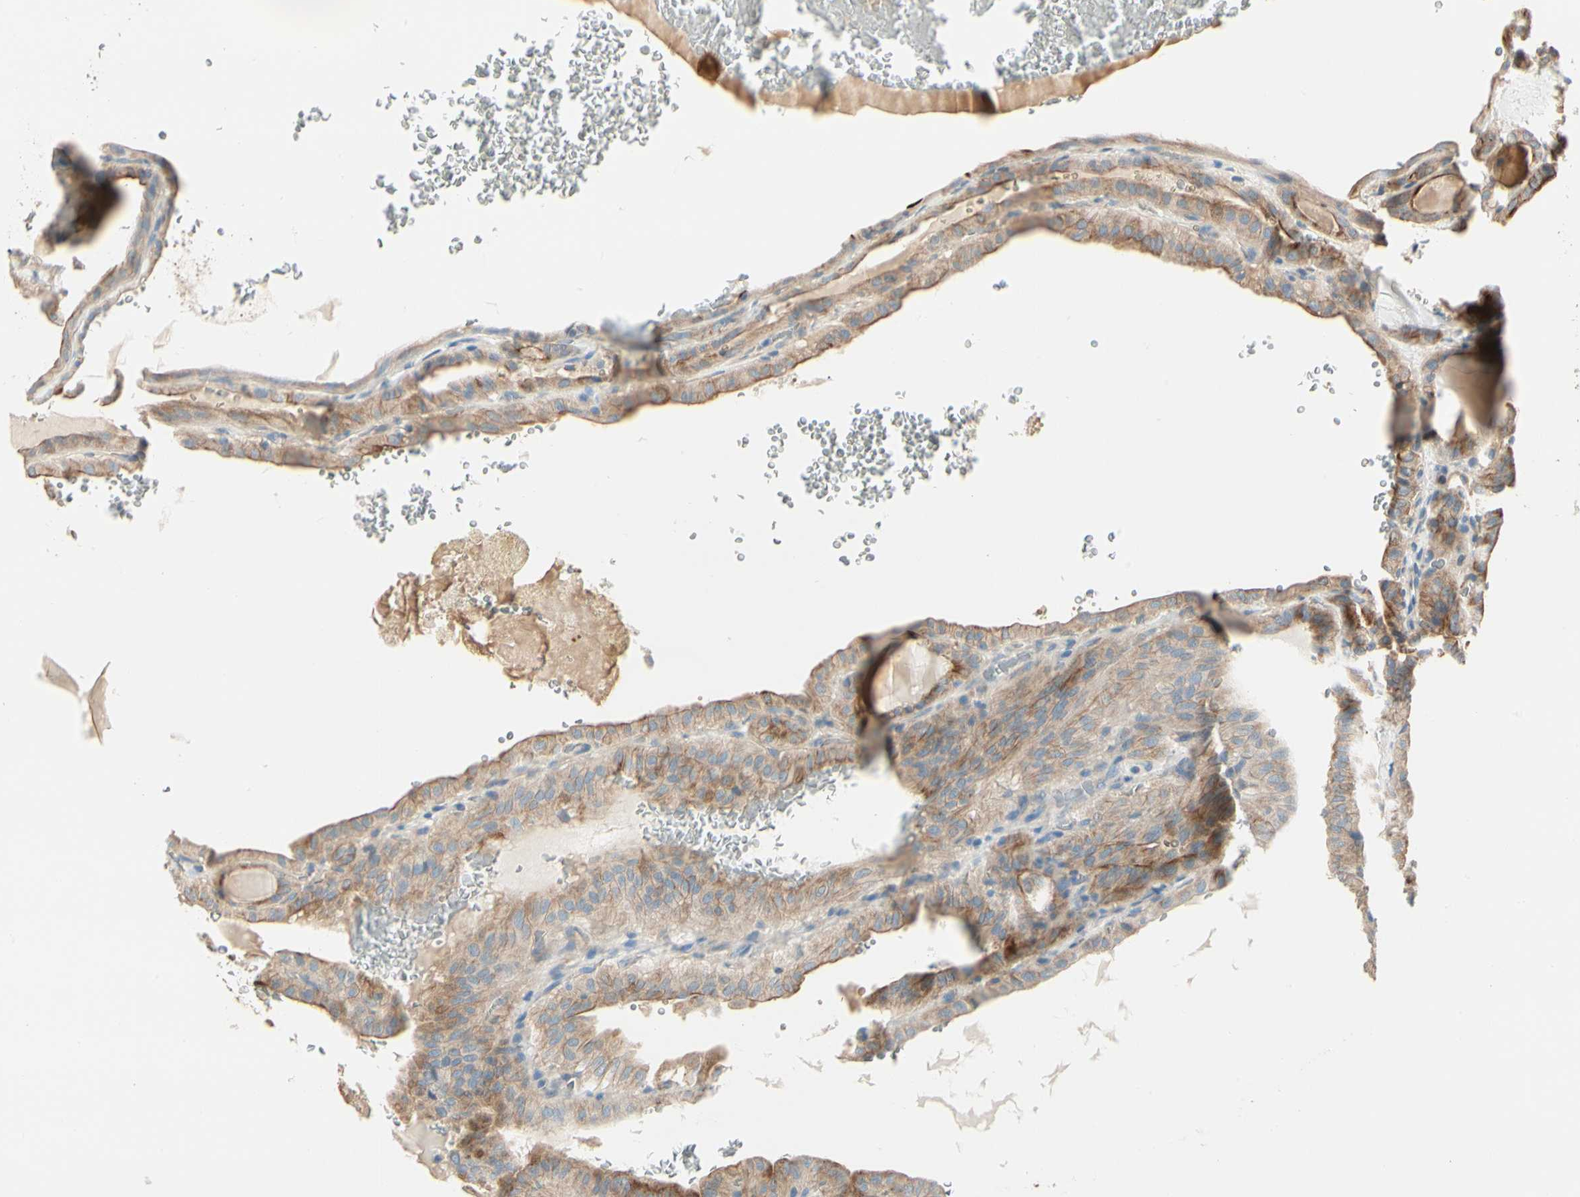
{"staining": {"intensity": "moderate", "quantity": ">75%", "location": "cytoplasmic/membranous"}, "tissue": "thyroid cancer", "cell_type": "Tumor cells", "image_type": "cancer", "snomed": [{"axis": "morphology", "description": "Papillary adenocarcinoma, NOS"}, {"axis": "topography", "description": "Thyroid gland"}], "caption": "Brown immunohistochemical staining in thyroid papillary adenocarcinoma displays moderate cytoplasmic/membranous positivity in approximately >75% of tumor cells.", "gene": "DUSP12", "patient": {"sex": "male", "age": 77}}